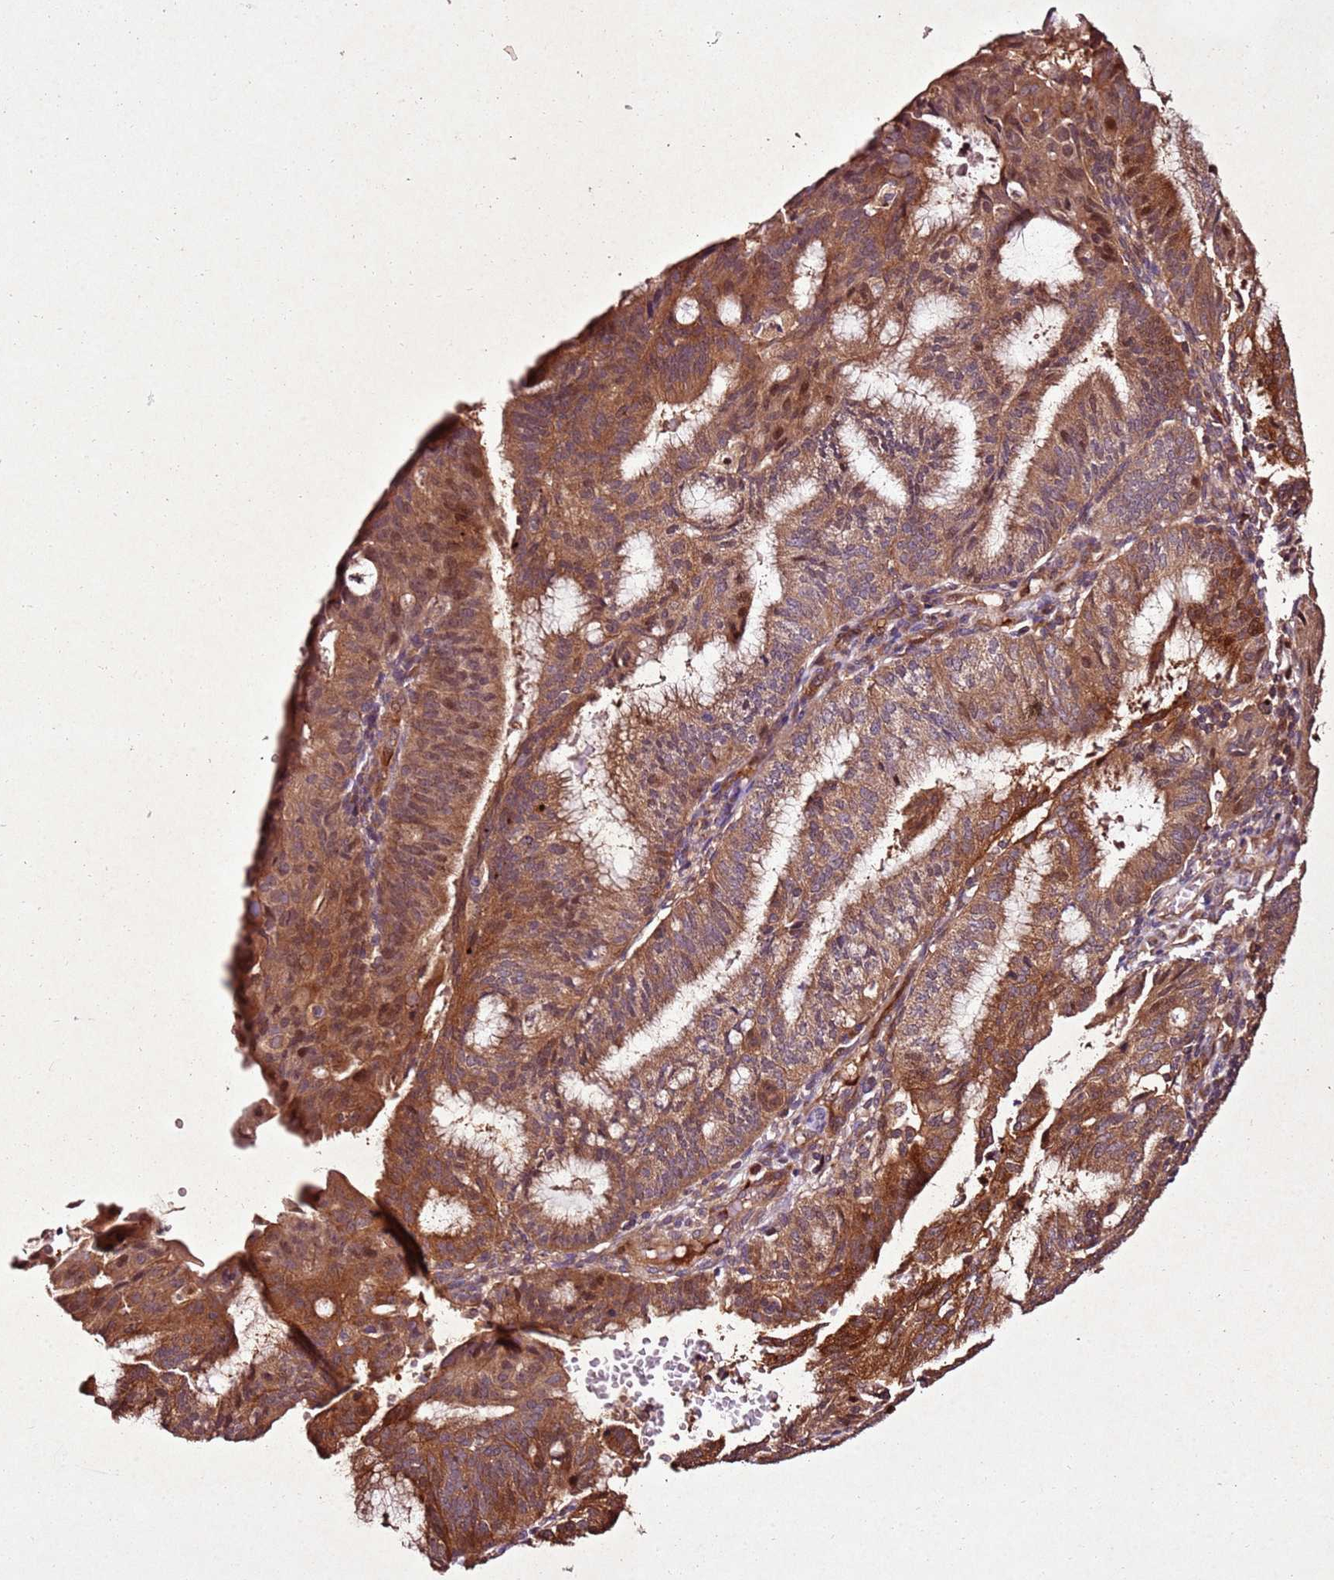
{"staining": {"intensity": "moderate", "quantity": ">75%", "location": "cytoplasmic/membranous"}, "tissue": "endometrial cancer", "cell_type": "Tumor cells", "image_type": "cancer", "snomed": [{"axis": "morphology", "description": "Adenocarcinoma, NOS"}, {"axis": "topography", "description": "Endometrium"}], "caption": "A brown stain labels moderate cytoplasmic/membranous expression of a protein in adenocarcinoma (endometrial) tumor cells.", "gene": "PTMA", "patient": {"sex": "female", "age": 49}}